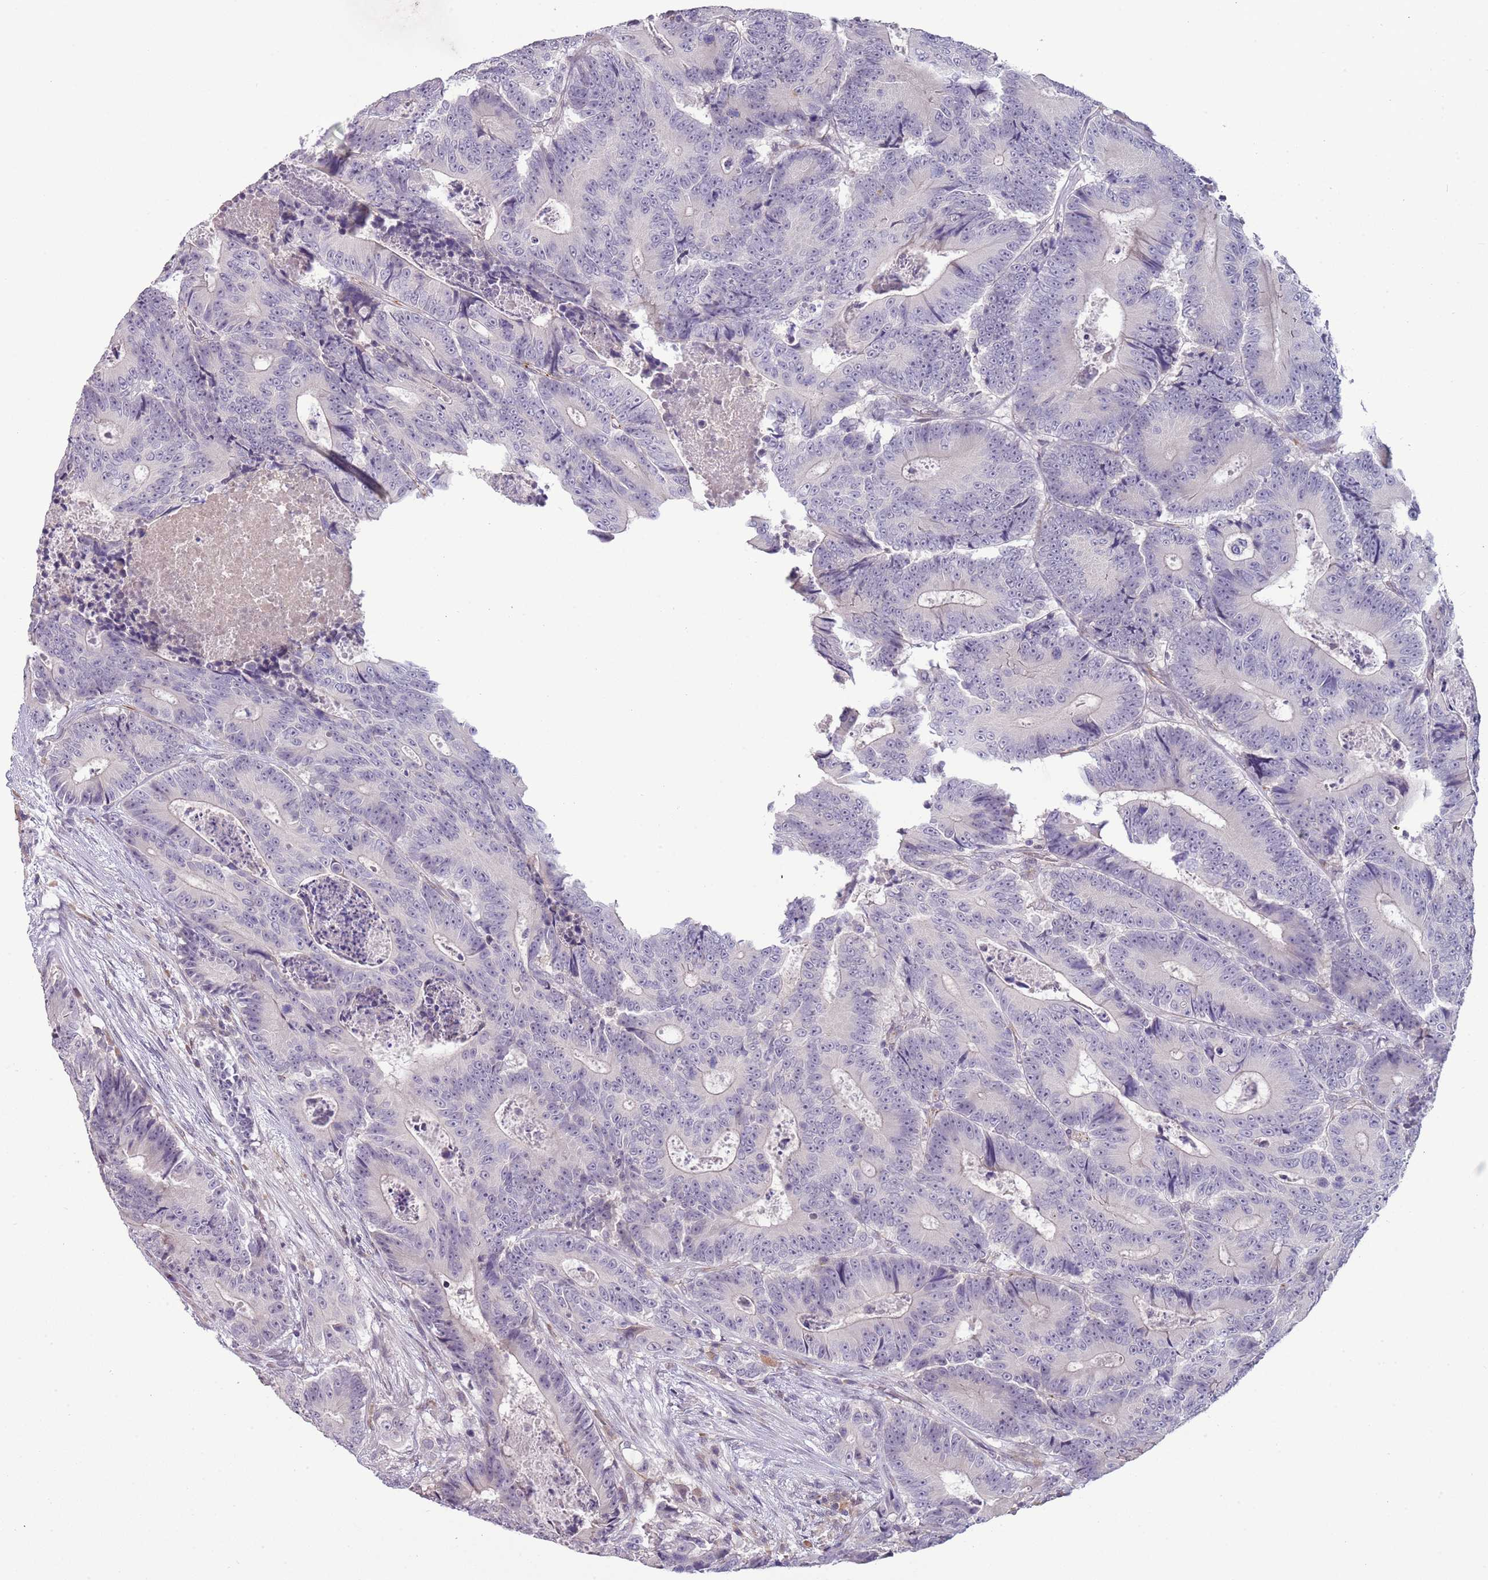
{"staining": {"intensity": "negative", "quantity": "none", "location": "none"}, "tissue": "colorectal cancer", "cell_type": "Tumor cells", "image_type": "cancer", "snomed": [{"axis": "morphology", "description": "Adenocarcinoma, NOS"}, {"axis": "topography", "description": "Colon"}], "caption": "A micrograph of human colorectal adenocarcinoma is negative for staining in tumor cells. (DAB (3,3'-diaminobenzidine) IHC with hematoxylin counter stain).", "gene": "NBPF3", "patient": {"sex": "male", "age": 83}}